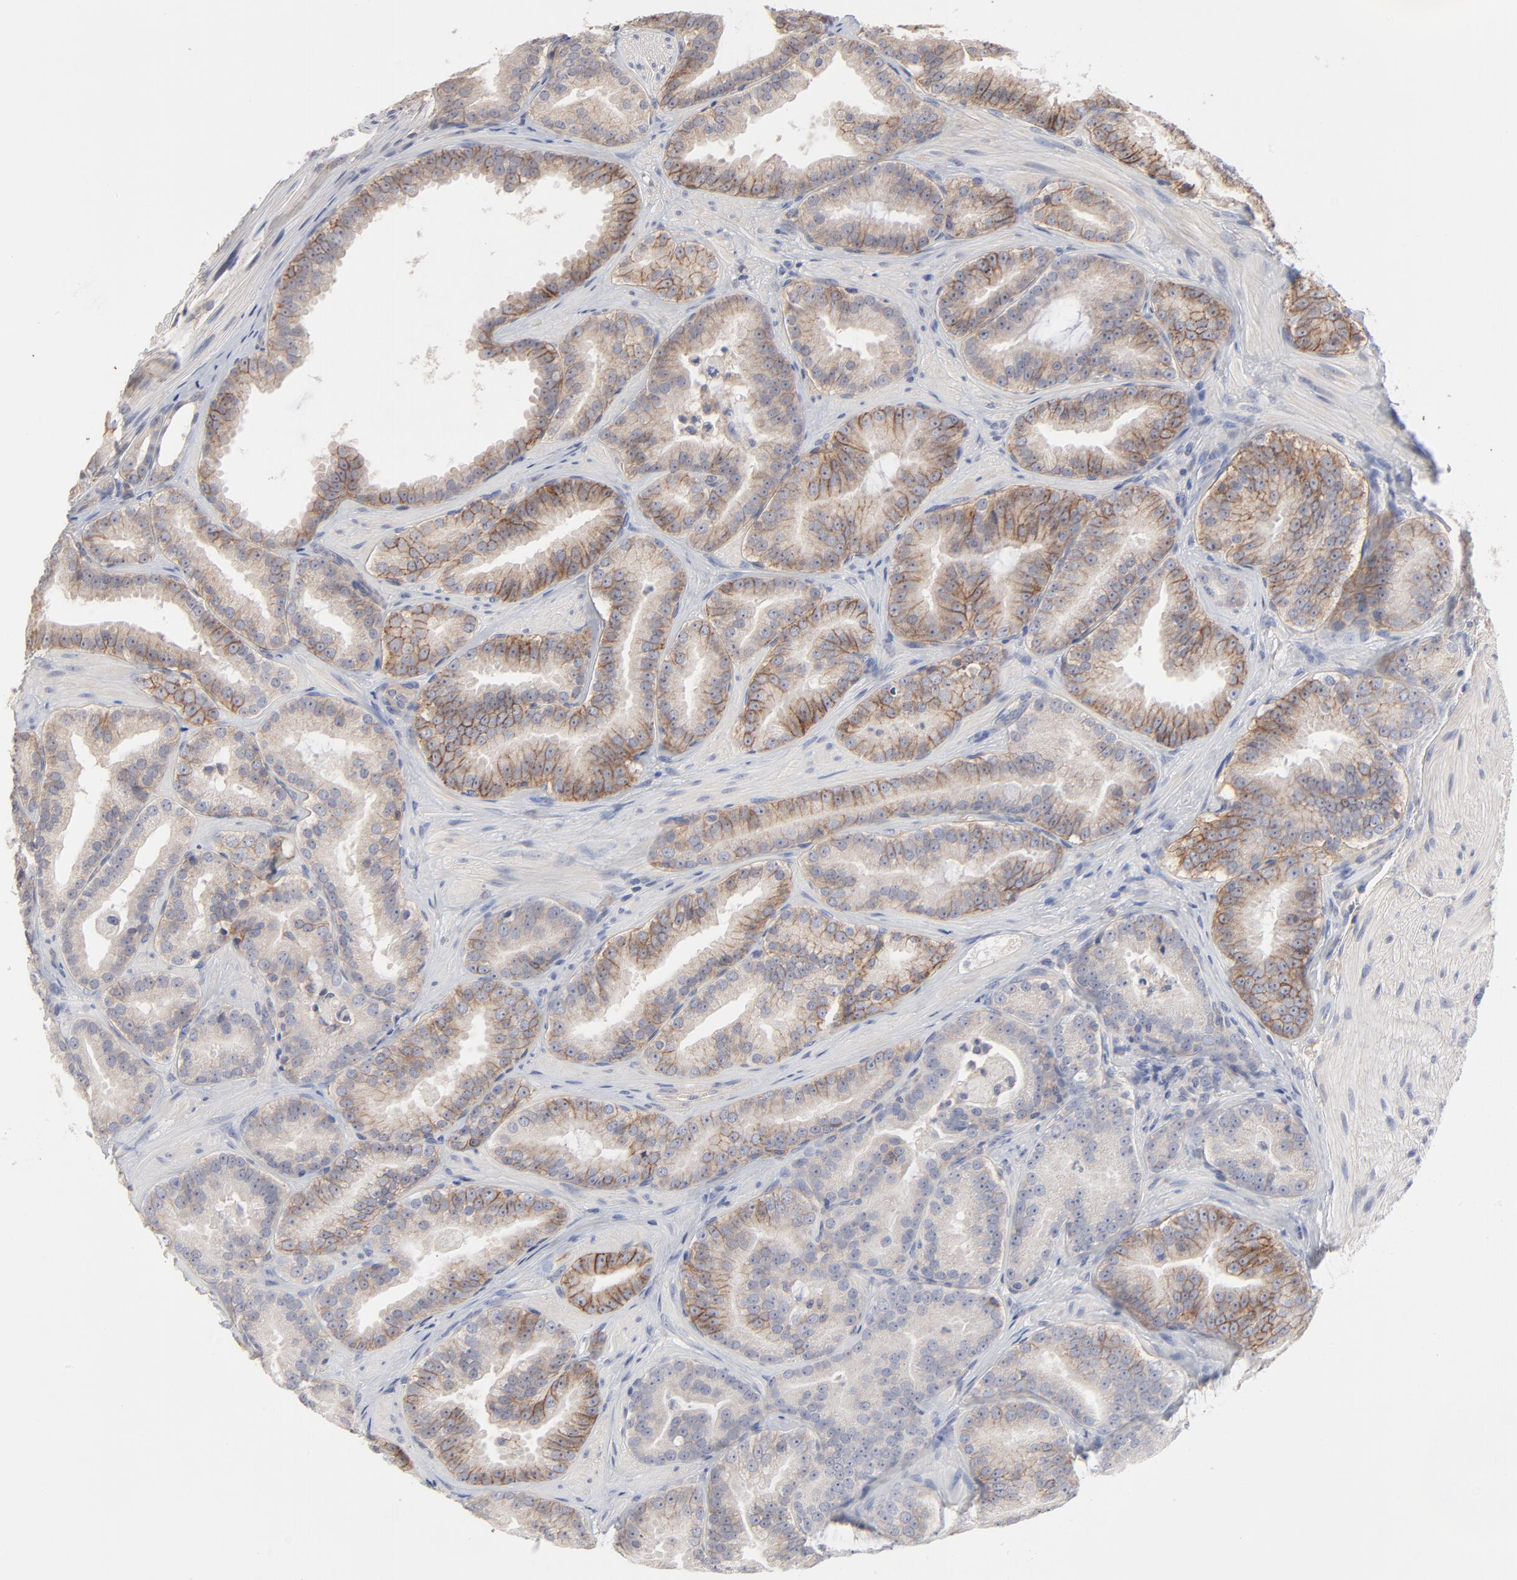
{"staining": {"intensity": "moderate", "quantity": ">75%", "location": "cytoplasmic/membranous"}, "tissue": "prostate cancer", "cell_type": "Tumor cells", "image_type": "cancer", "snomed": [{"axis": "morphology", "description": "Adenocarcinoma, Low grade"}, {"axis": "topography", "description": "Prostate"}], "caption": "Brown immunohistochemical staining in low-grade adenocarcinoma (prostate) reveals moderate cytoplasmic/membranous positivity in approximately >75% of tumor cells.", "gene": "SLC16A1", "patient": {"sex": "male", "age": 59}}